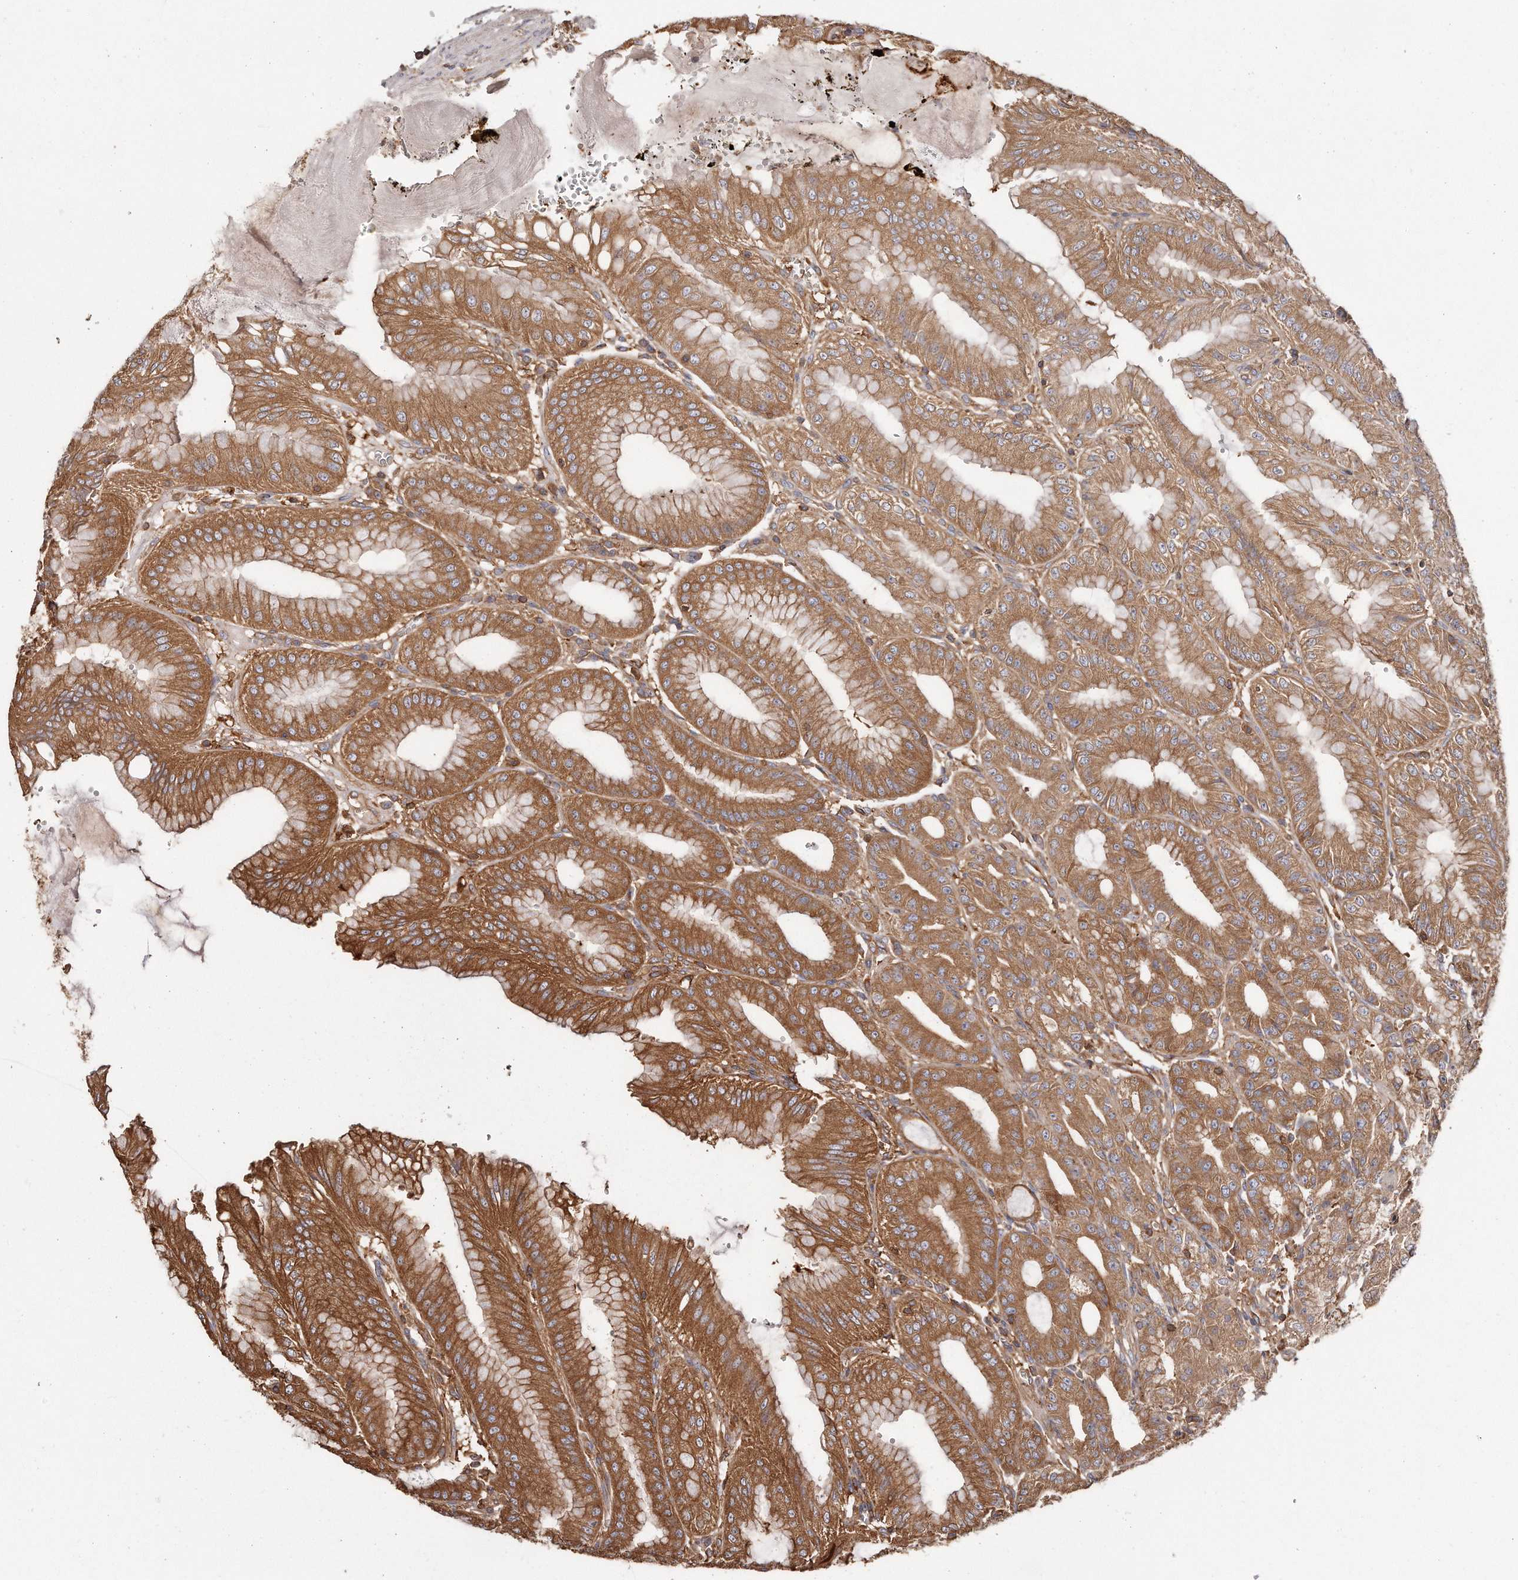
{"staining": {"intensity": "strong", "quantity": ">75%", "location": "cytoplasmic/membranous"}, "tissue": "stomach", "cell_type": "Glandular cells", "image_type": "normal", "snomed": [{"axis": "morphology", "description": "Normal tissue, NOS"}, {"axis": "topography", "description": "Stomach, lower"}], "caption": "Immunohistochemical staining of unremarkable human stomach demonstrates >75% levels of strong cytoplasmic/membranous protein staining in about >75% of glandular cells.", "gene": "CAP1", "patient": {"sex": "male", "age": 71}}